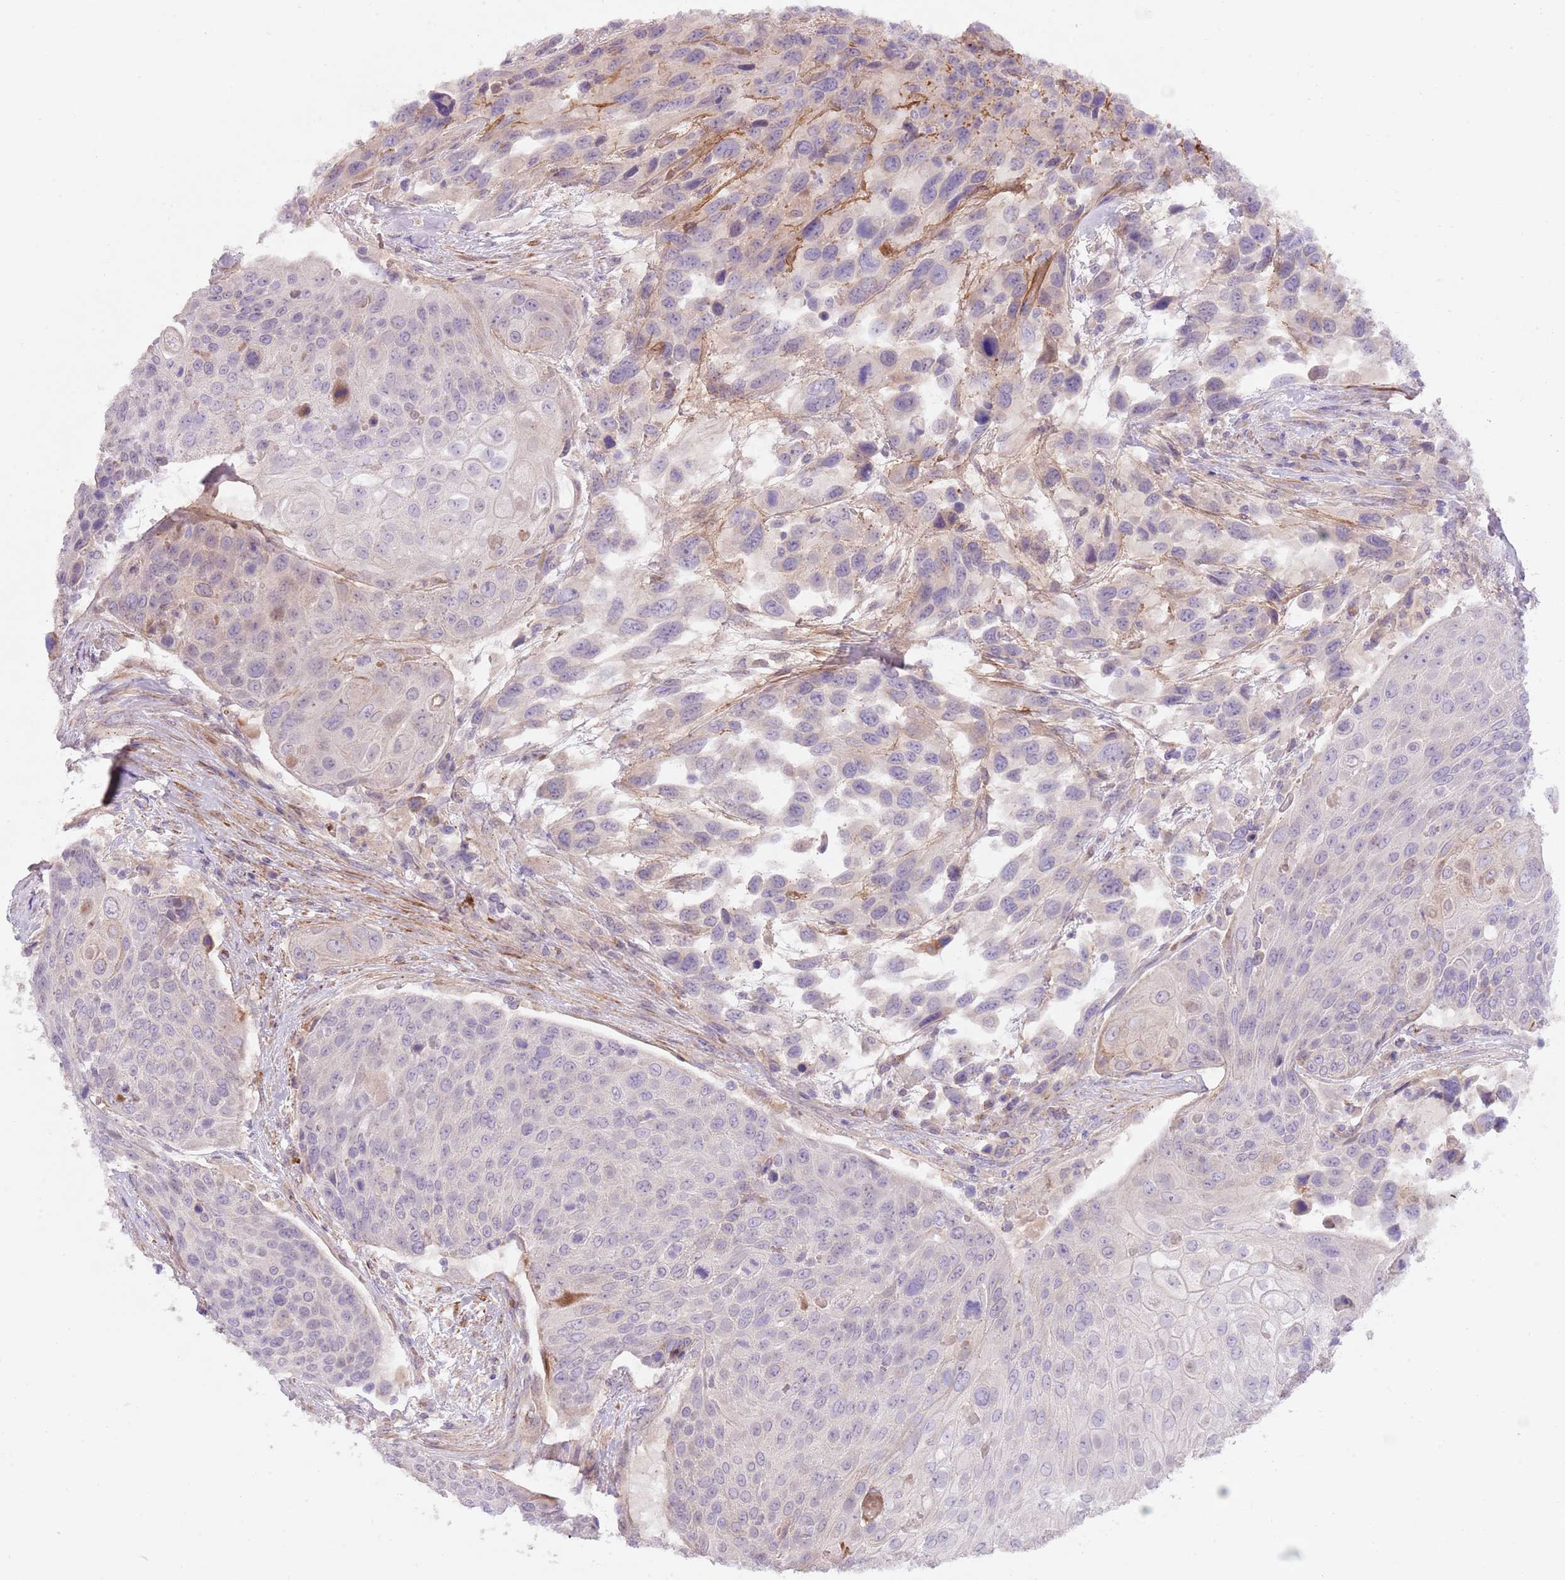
{"staining": {"intensity": "weak", "quantity": "<25%", "location": "cytoplasmic/membranous"}, "tissue": "urothelial cancer", "cell_type": "Tumor cells", "image_type": "cancer", "snomed": [{"axis": "morphology", "description": "Urothelial carcinoma, High grade"}, {"axis": "topography", "description": "Urinary bladder"}], "caption": "This is a histopathology image of IHC staining of urothelial cancer, which shows no staining in tumor cells.", "gene": "TINAGL1", "patient": {"sex": "female", "age": 70}}